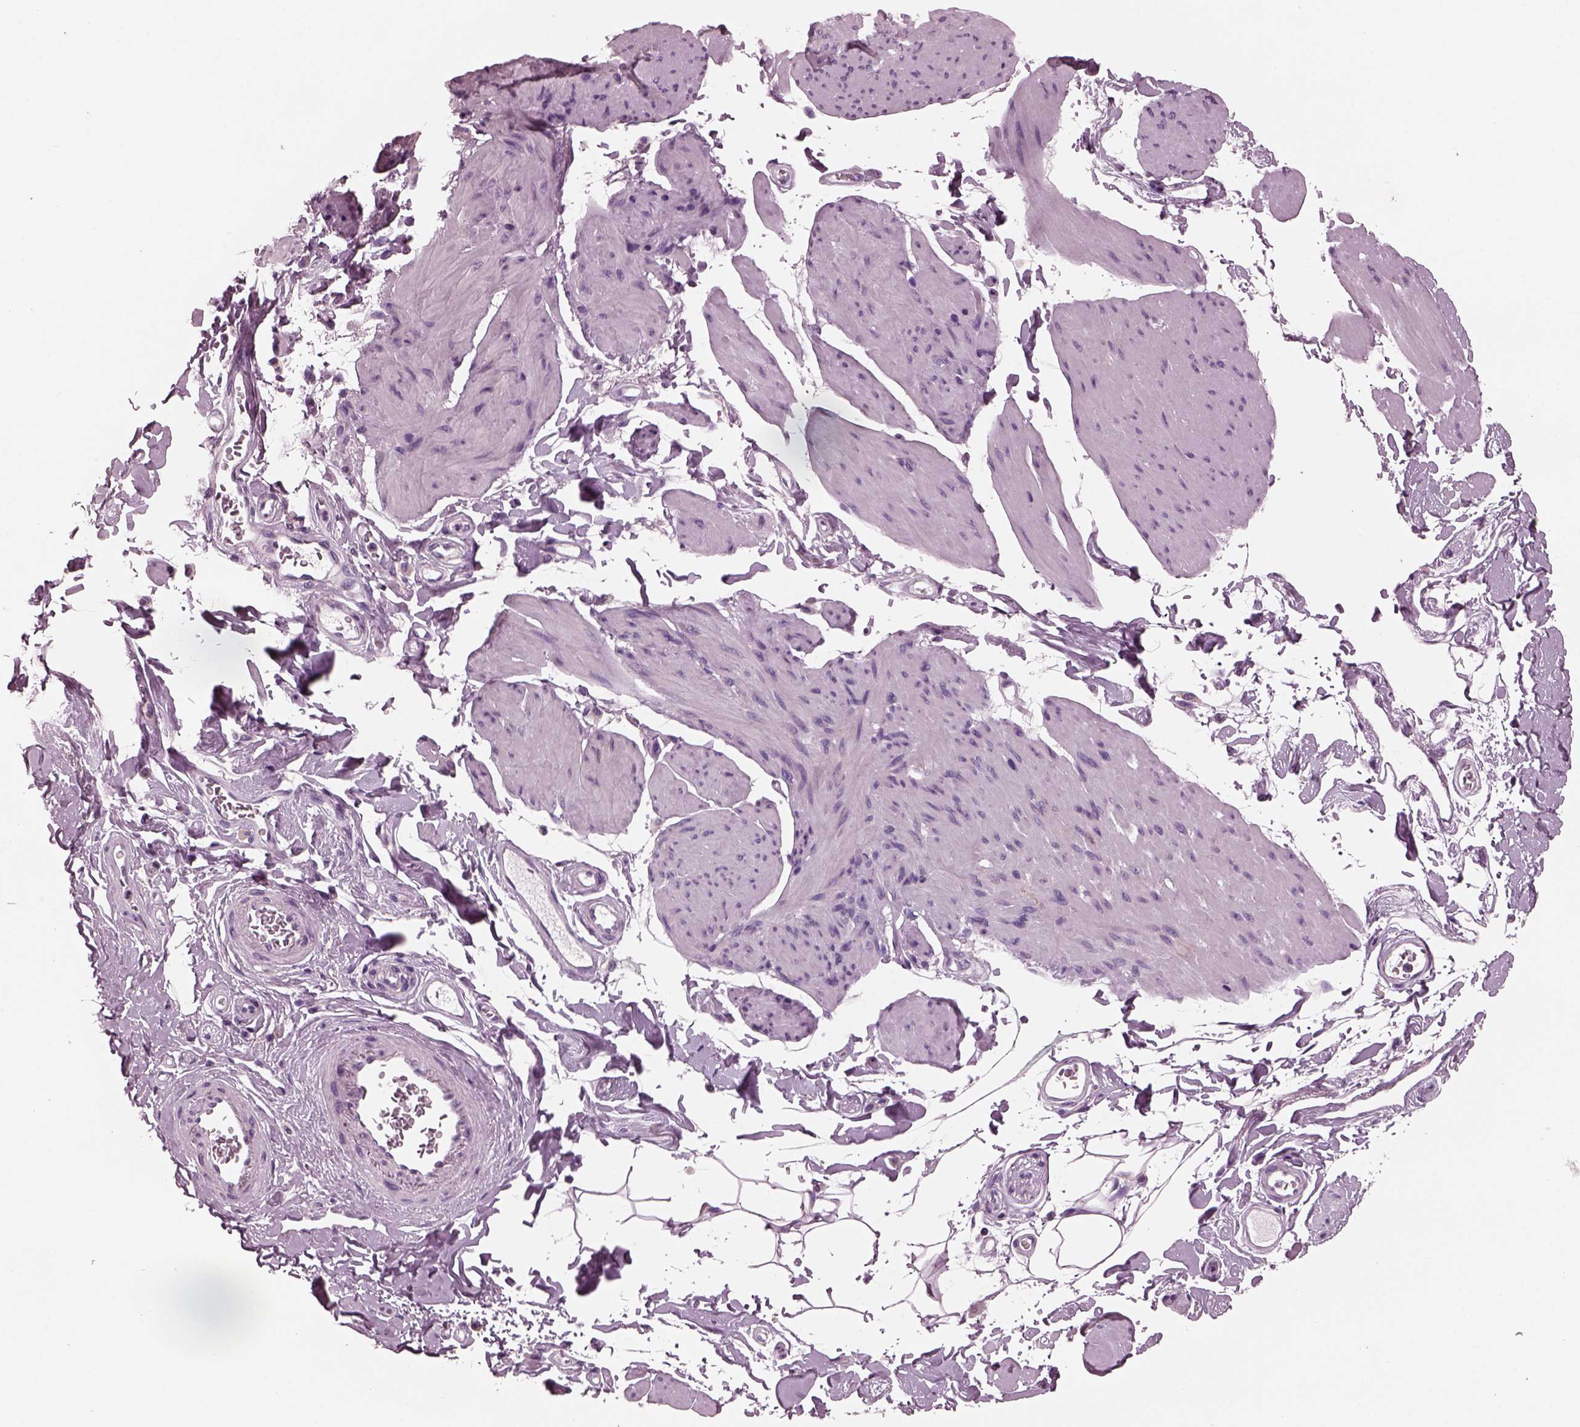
{"staining": {"intensity": "negative", "quantity": "none", "location": "none"}, "tissue": "smooth muscle", "cell_type": "Smooth muscle cells", "image_type": "normal", "snomed": [{"axis": "morphology", "description": "Normal tissue, NOS"}, {"axis": "topography", "description": "Adipose tissue"}, {"axis": "topography", "description": "Smooth muscle"}, {"axis": "topography", "description": "Peripheral nerve tissue"}], "caption": "This is an IHC image of benign smooth muscle. There is no expression in smooth muscle cells.", "gene": "AP4M1", "patient": {"sex": "male", "age": 83}}